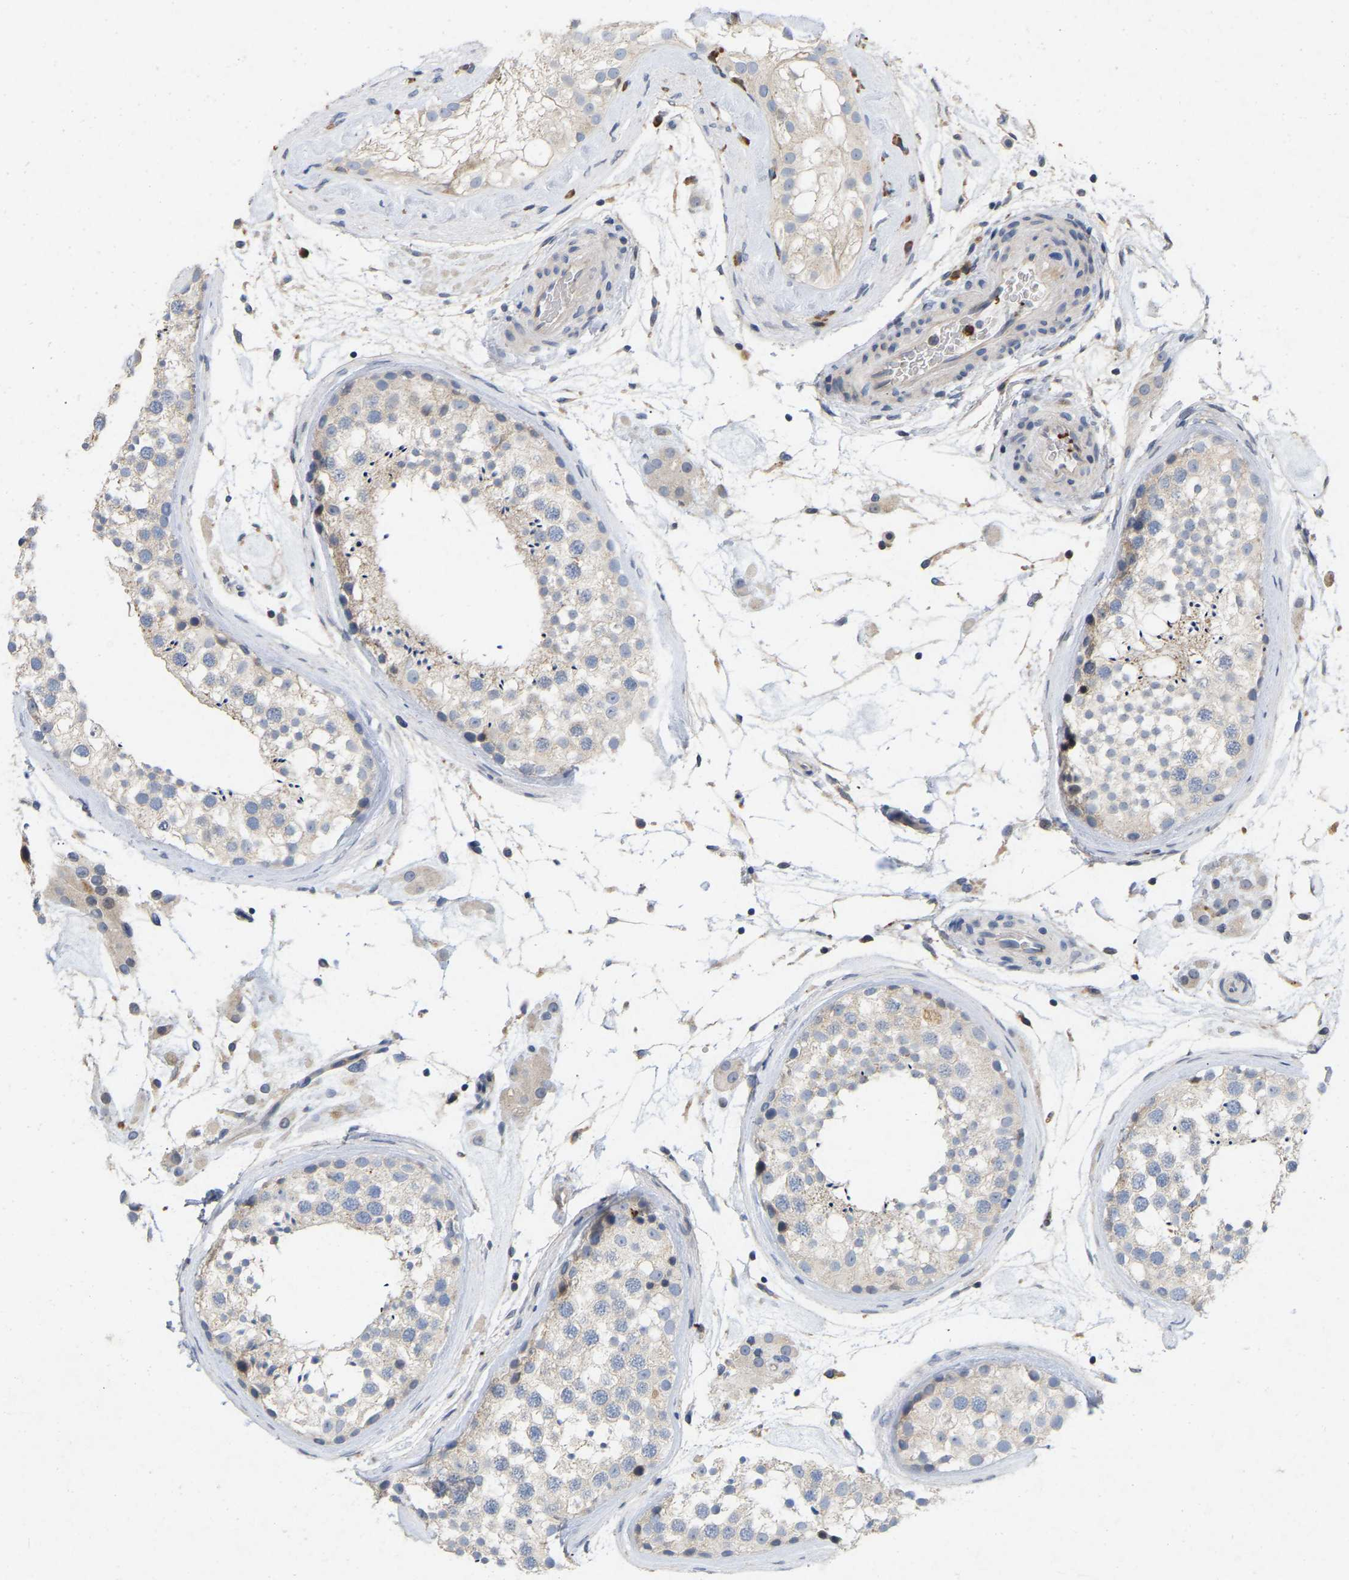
{"staining": {"intensity": "negative", "quantity": "none", "location": "none"}, "tissue": "testis", "cell_type": "Cells in seminiferous ducts", "image_type": "normal", "snomed": [{"axis": "morphology", "description": "Normal tissue, NOS"}, {"axis": "topography", "description": "Testis"}], "caption": "Immunohistochemical staining of normal human testis displays no significant expression in cells in seminiferous ducts.", "gene": "RHEB", "patient": {"sex": "male", "age": 46}}